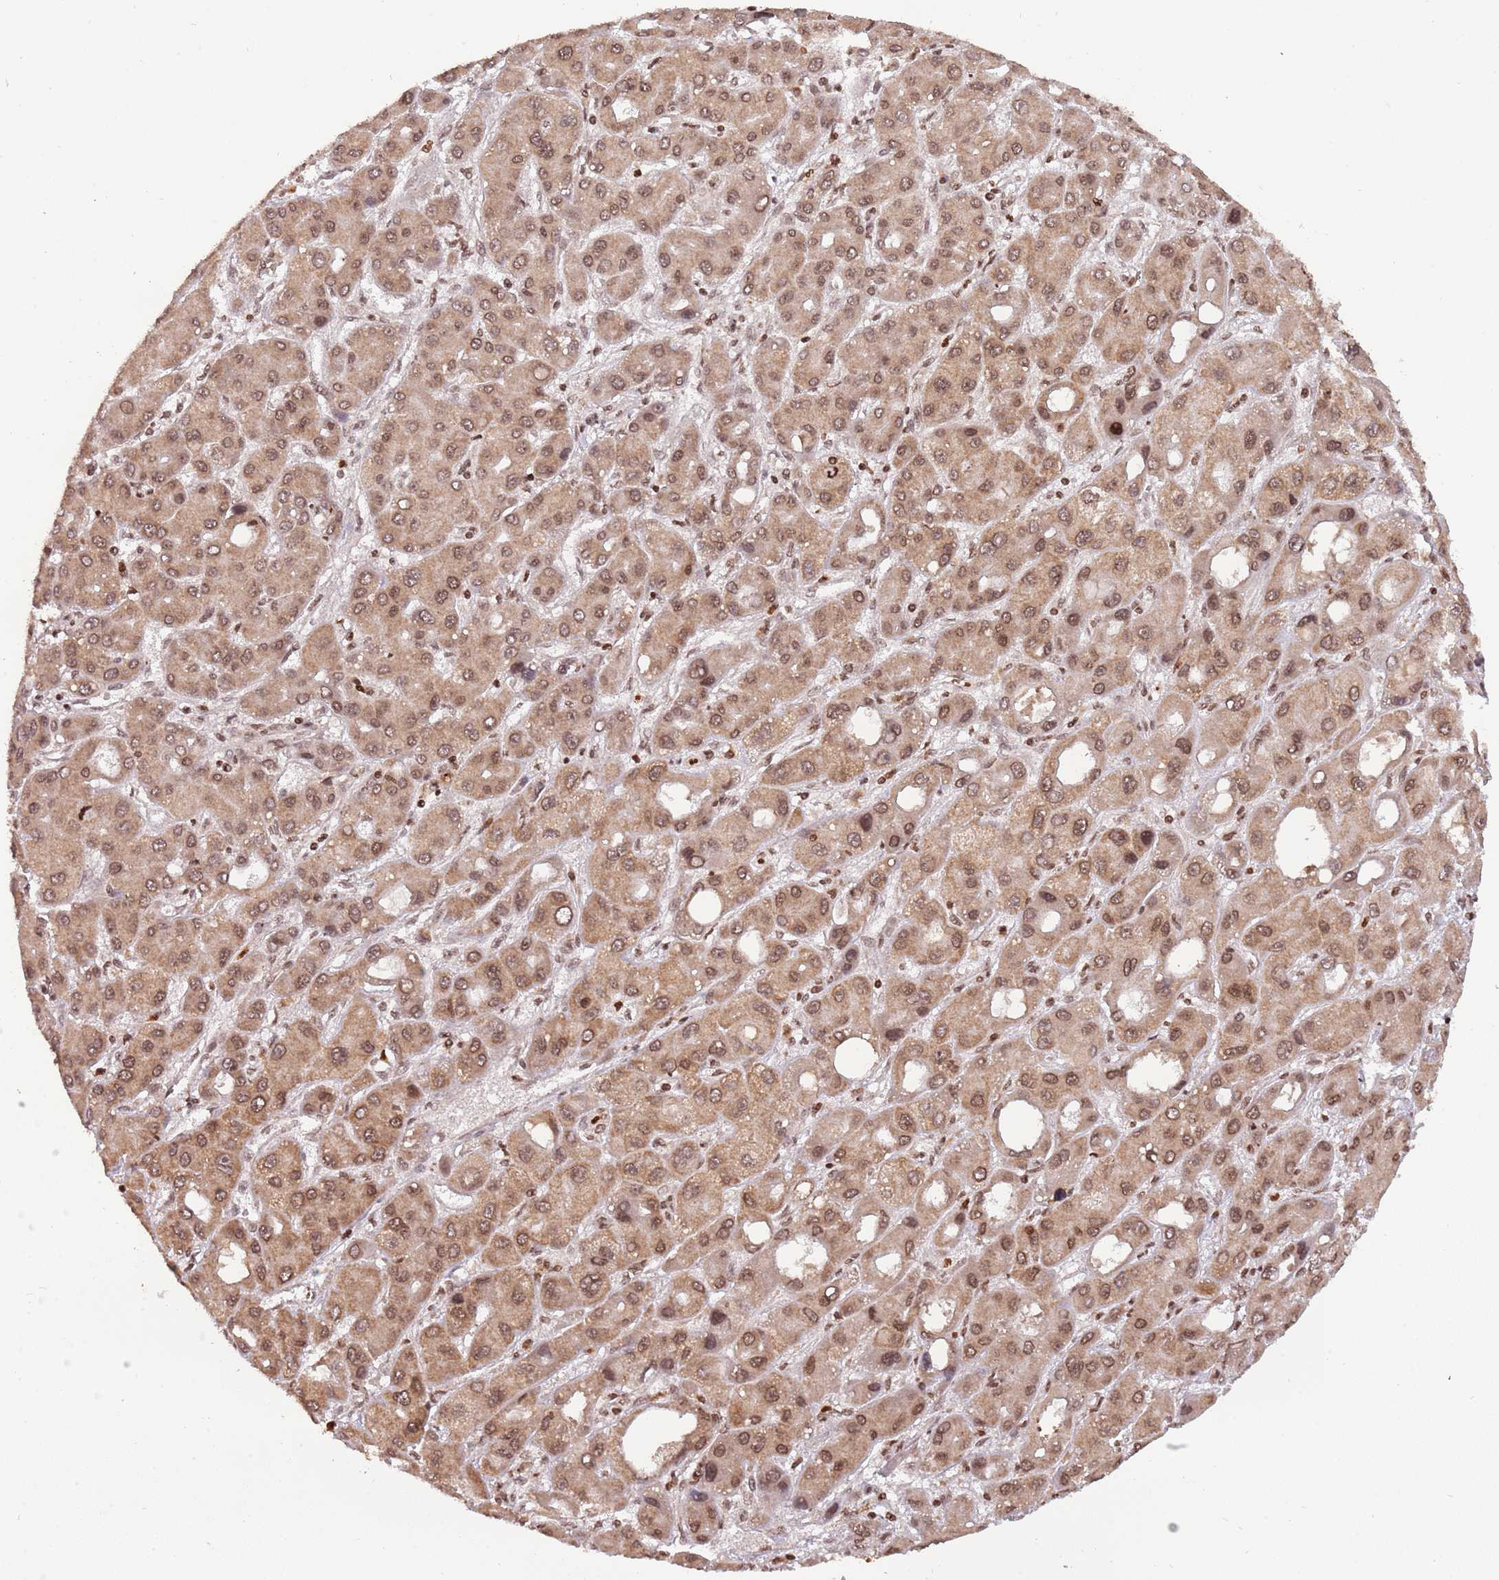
{"staining": {"intensity": "moderate", "quantity": ">75%", "location": "cytoplasmic/membranous,nuclear"}, "tissue": "liver cancer", "cell_type": "Tumor cells", "image_type": "cancer", "snomed": [{"axis": "morphology", "description": "Carcinoma, Hepatocellular, NOS"}, {"axis": "topography", "description": "Liver"}], "caption": "The photomicrograph demonstrates immunohistochemical staining of liver cancer (hepatocellular carcinoma). There is moderate cytoplasmic/membranous and nuclear expression is appreciated in about >75% of tumor cells.", "gene": "SAMSN1", "patient": {"sex": "male", "age": 55}}